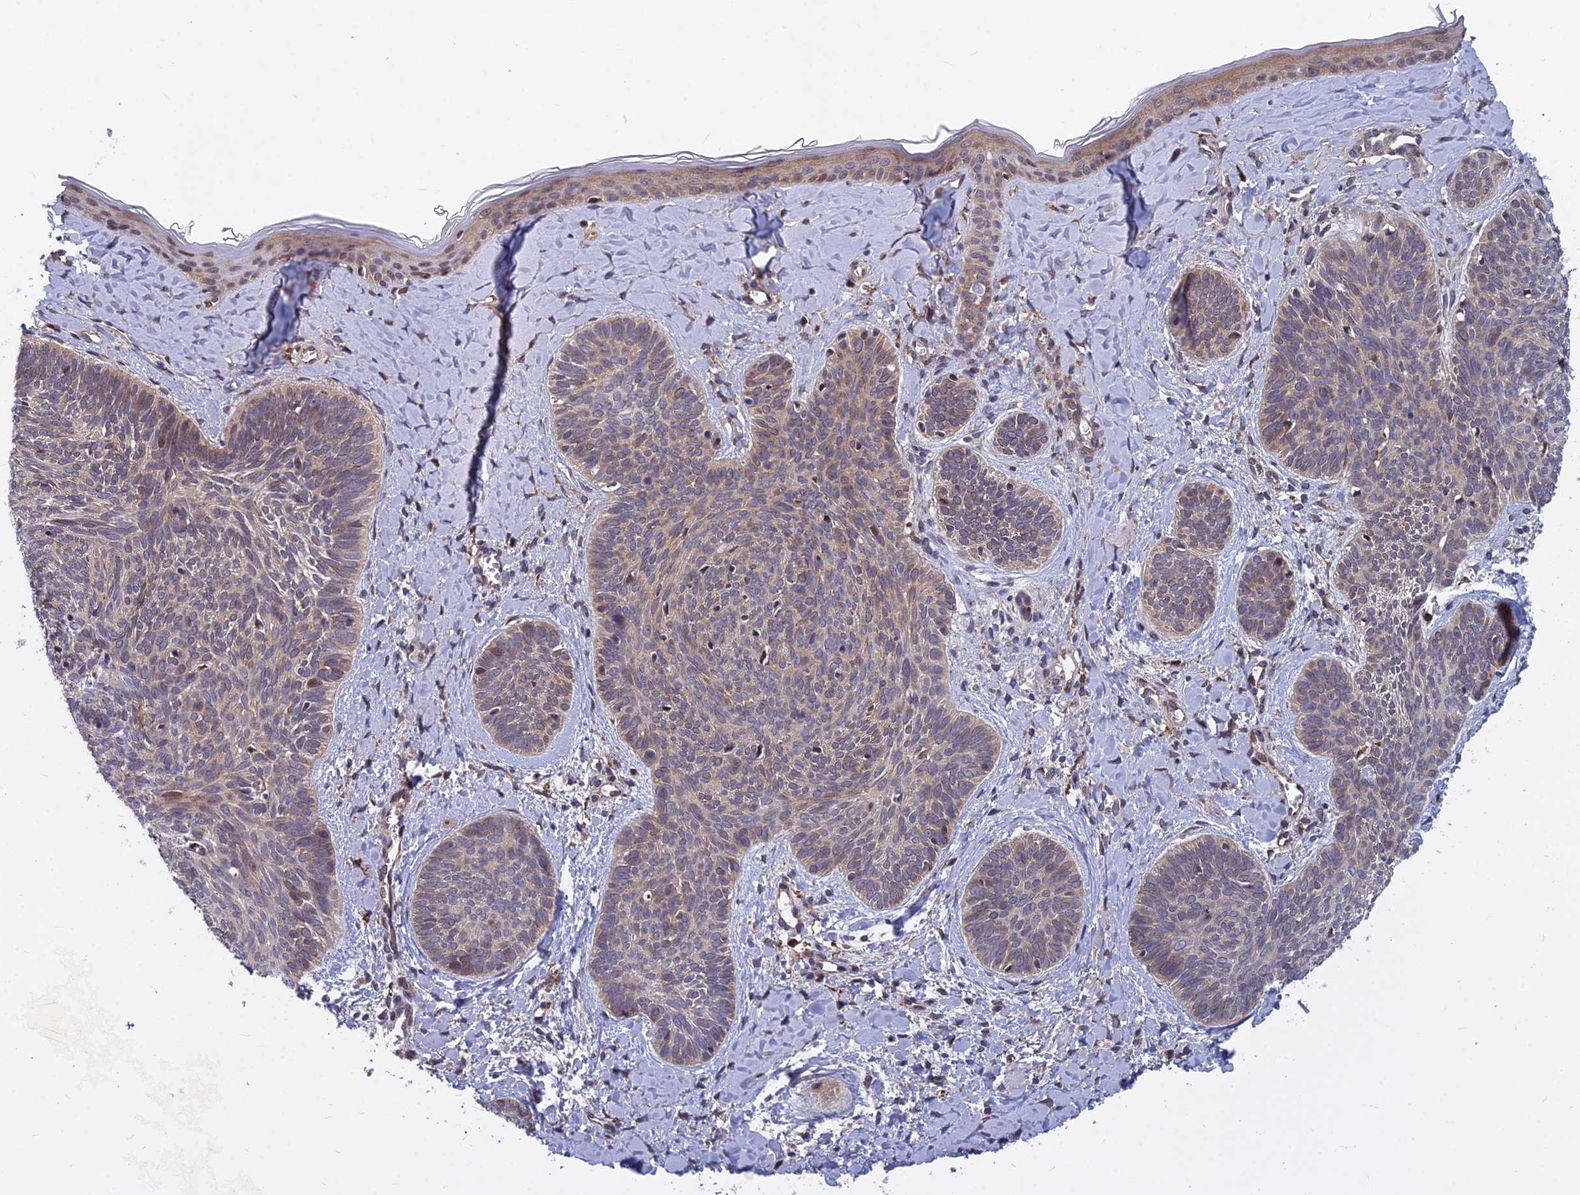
{"staining": {"intensity": "weak", "quantity": "<25%", "location": "cytoplasmic/membranous"}, "tissue": "skin cancer", "cell_type": "Tumor cells", "image_type": "cancer", "snomed": [{"axis": "morphology", "description": "Basal cell carcinoma"}, {"axis": "topography", "description": "Skin"}], "caption": "Protein analysis of skin cancer exhibits no significant positivity in tumor cells.", "gene": "COMMD2", "patient": {"sex": "female", "age": 81}}